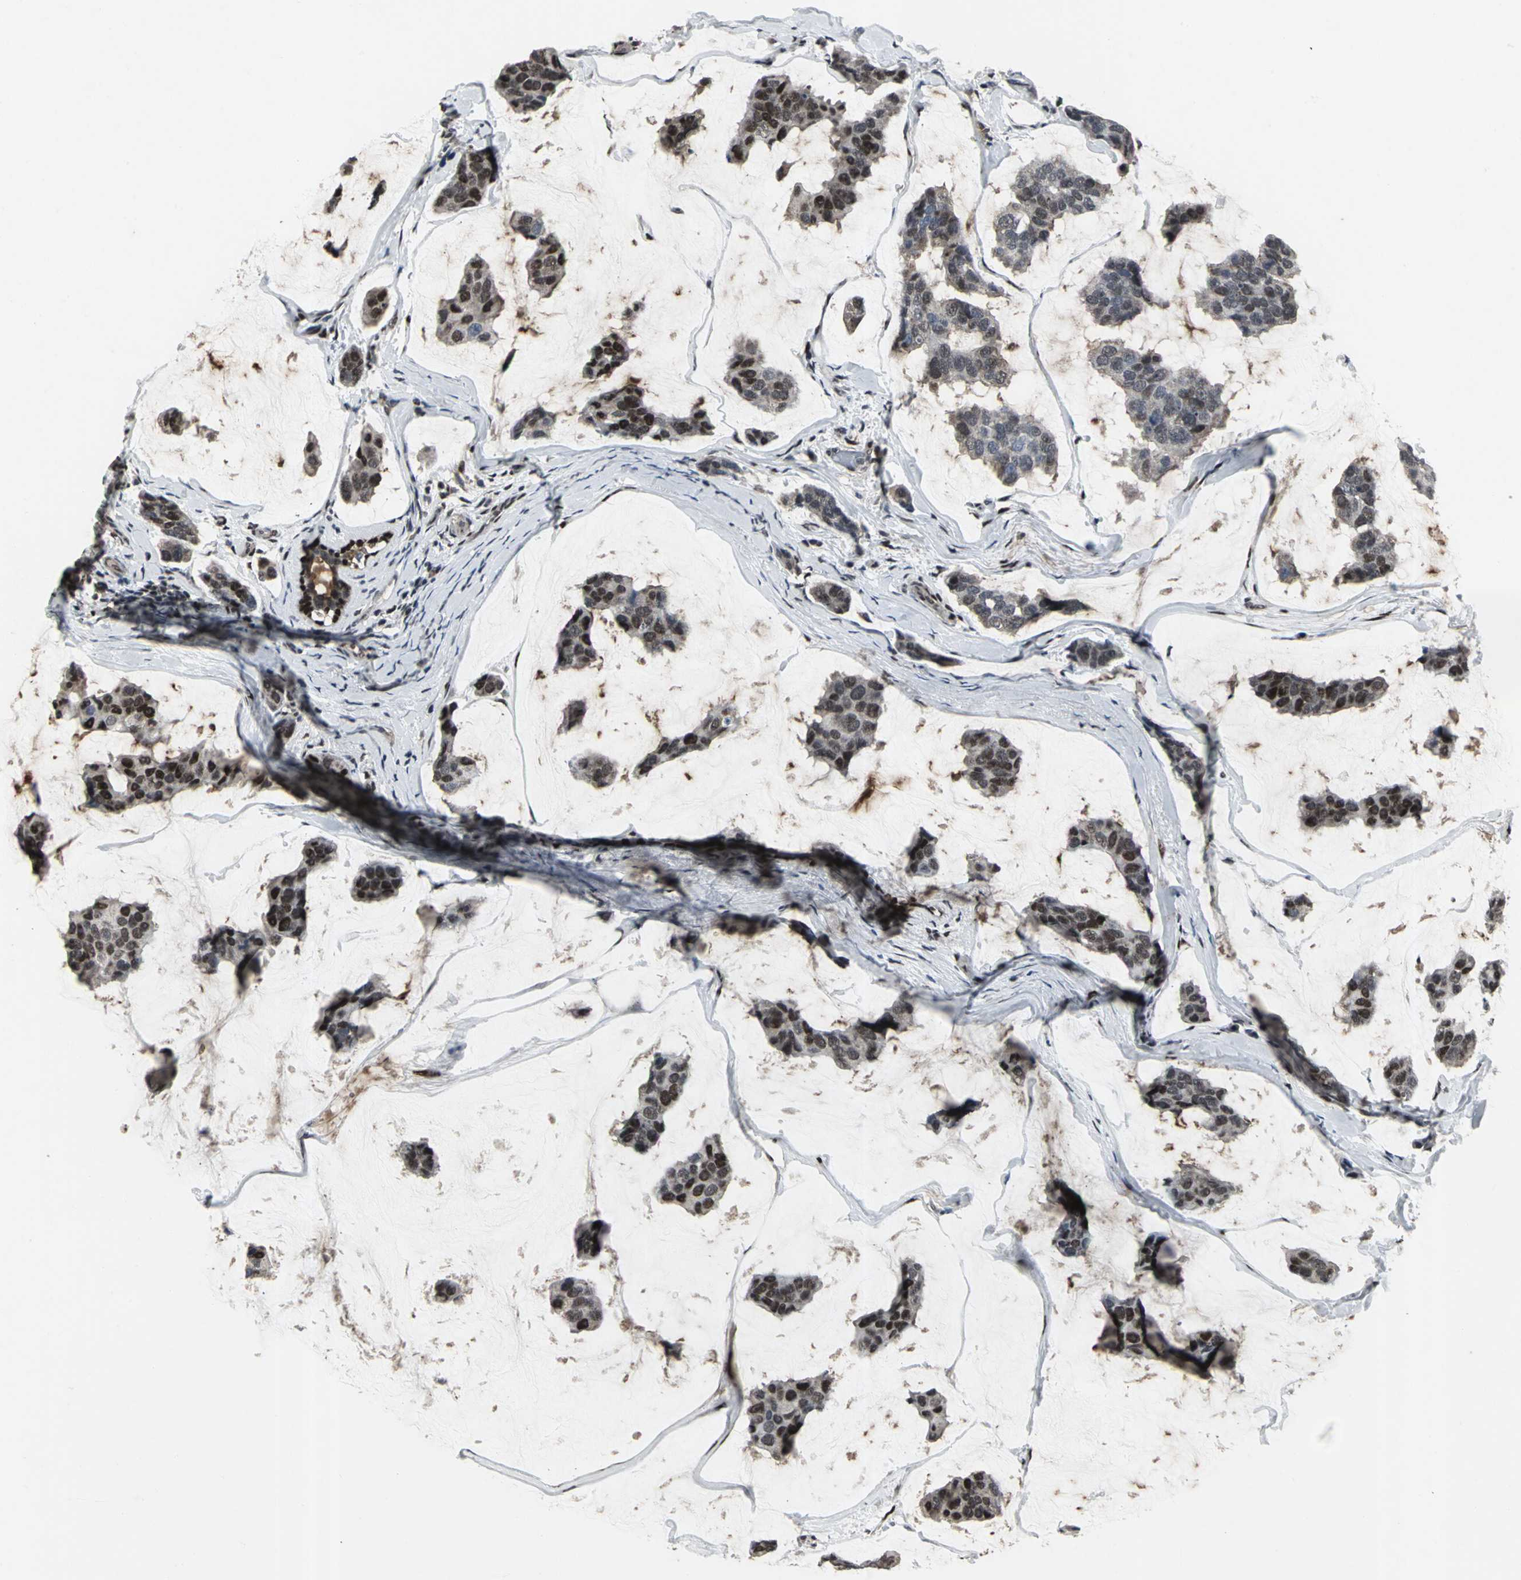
{"staining": {"intensity": "moderate", "quantity": "25%-75%", "location": "nuclear"}, "tissue": "breast cancer", "cell_type": "Tumor cells", "image_type": "cancer", "snomed": [{"axis": "morphology", "description": "Normal tissue, NOS"}, {"axis": "morphology", "description": "Duct carcinoma"}, {"axis": "topography", "description": "Breast"}], "caption": "Protein staining of breast cancer tissue shows moderate nuclear staining in about 25%-75% of tumor cells.", "gene": "SRF", "patient": {"sex": "female", "age": 50}}